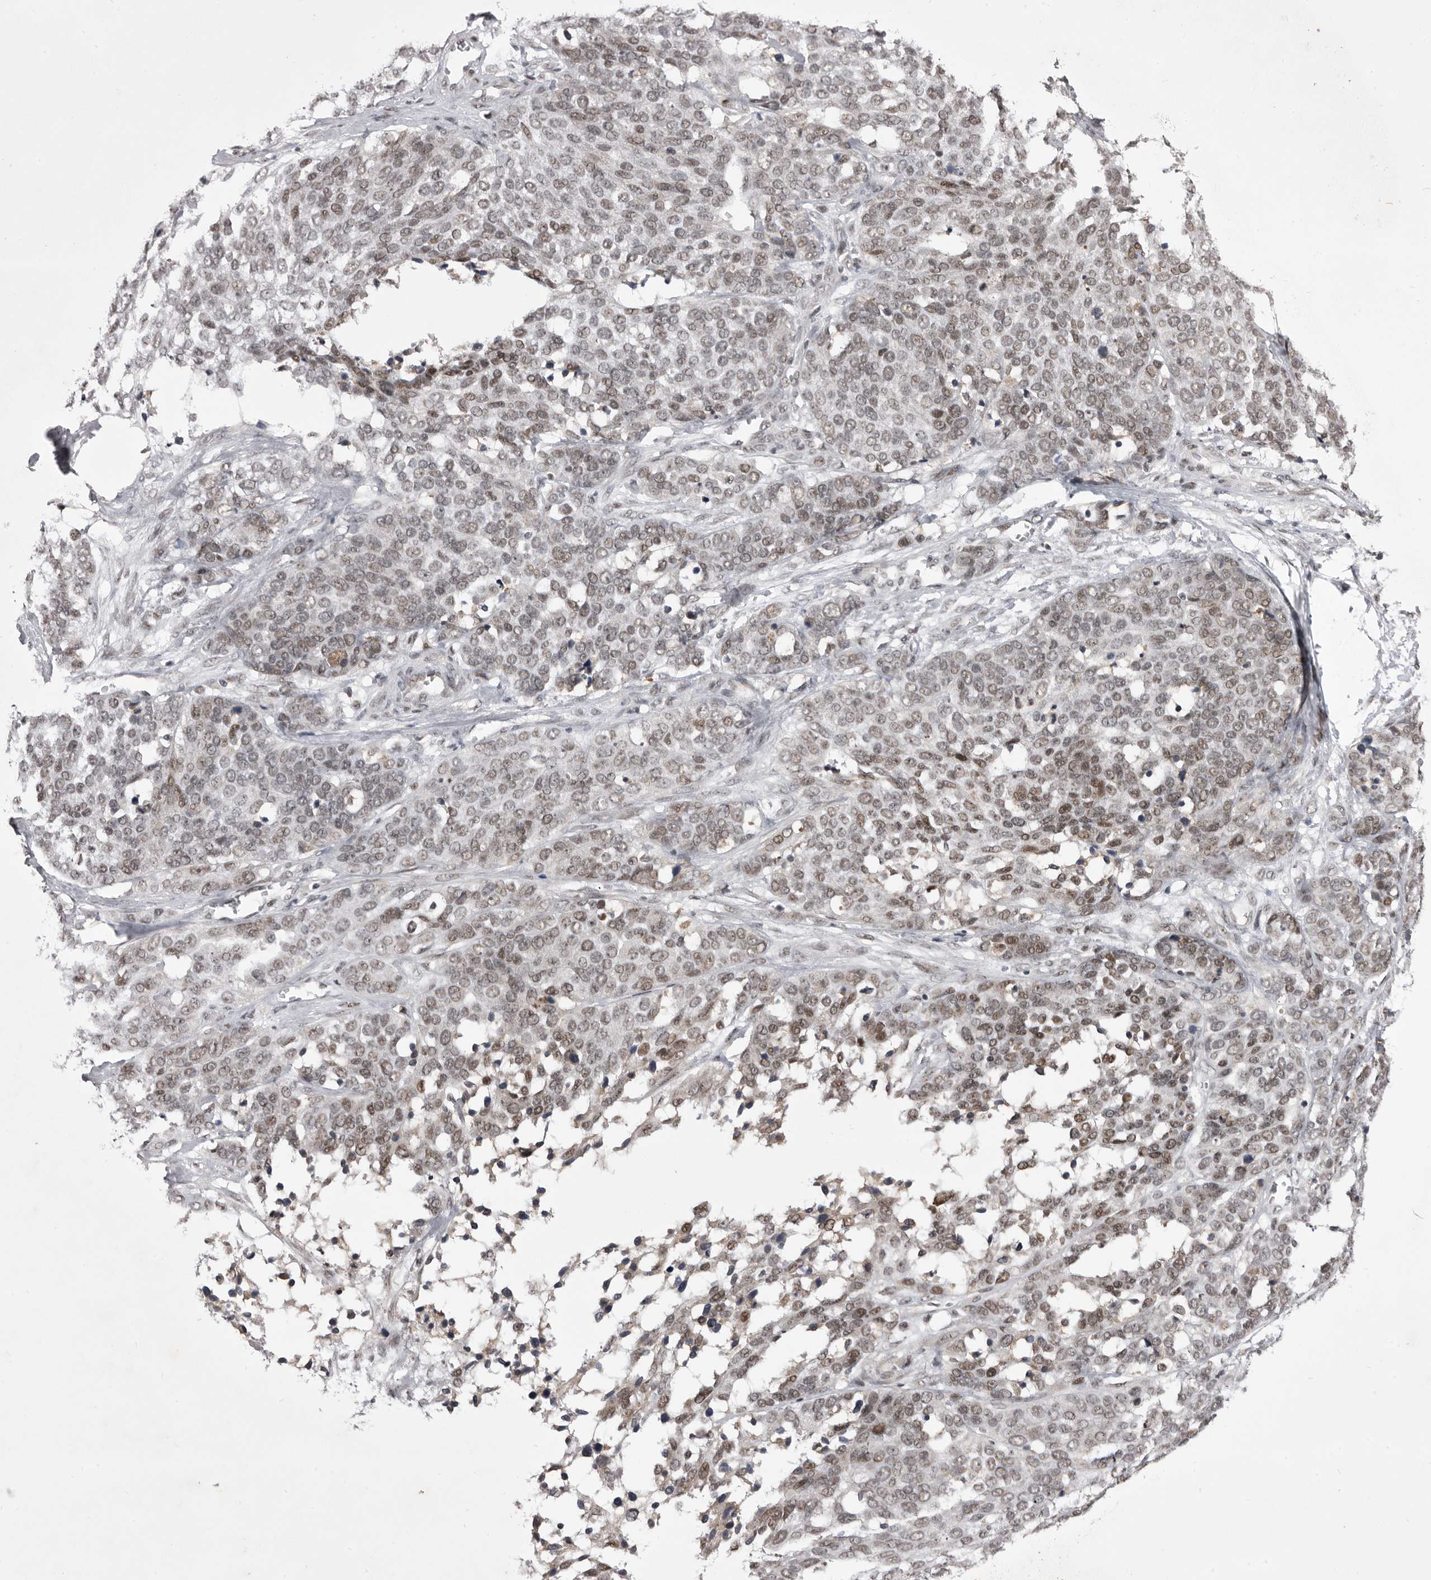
{"staining": {"intensity": "weak", "quantity": ">75%", "location": "nuclear"}, "tissue": "ovarian cancer", "cell_type": "Tumor cells", "image_type": "cancer", "snomed": [{"axis": "morphology", "description": "Cystadenocarcinoma, serous, NOS"}, {"axis": "topography", "description": "Ovary"}], "caption": "Immunohistochemistry (IHC) of ovarian serous cystadenocarcinoma reveals low levels of weak nuclear staining in approximately >75% of tumor cells.", "gene": "PRPF3", "patient": {"sex": "female", "age": 44}}